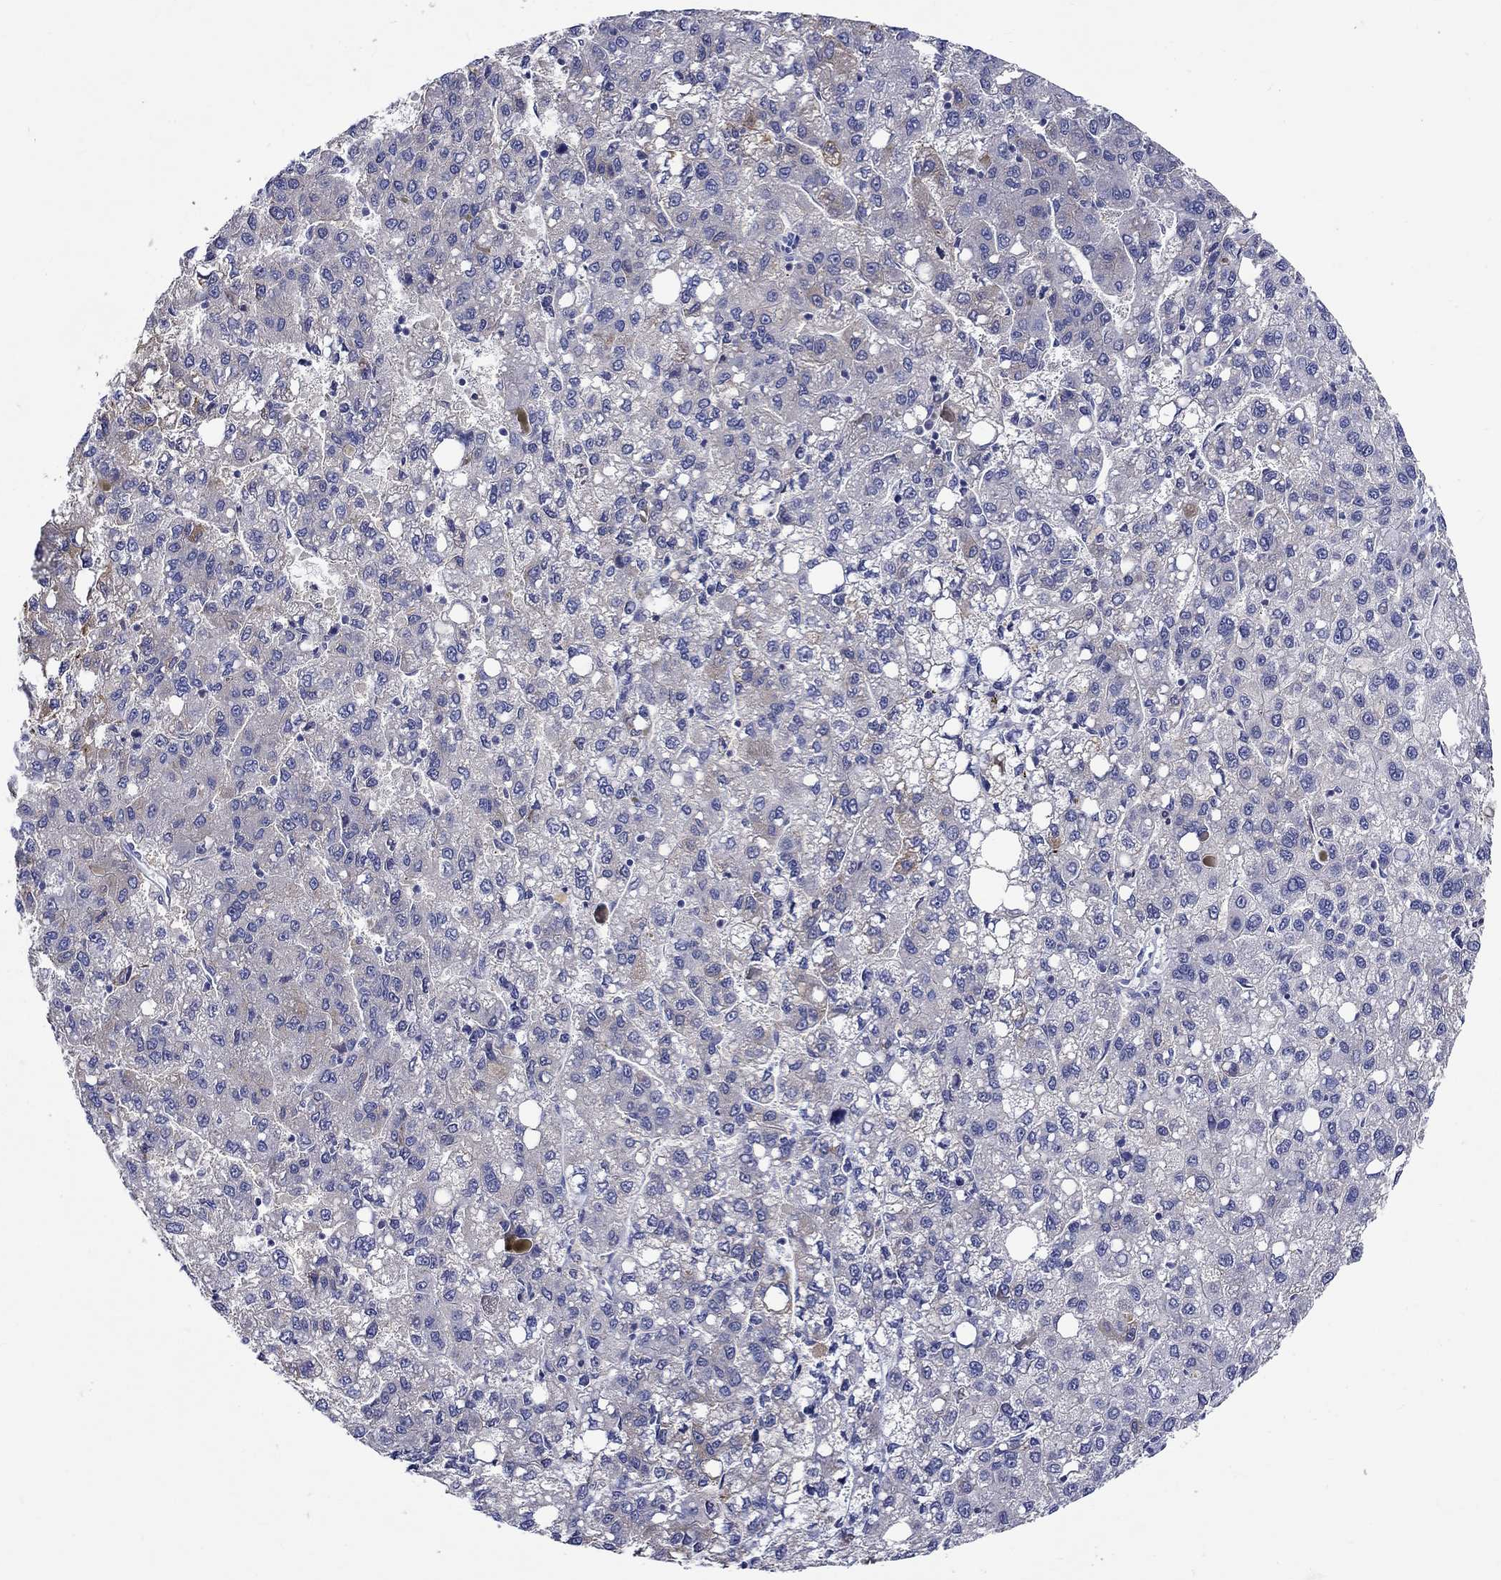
{"staining": {"intensity": "weak", "quantity": "<25%", "location": "cytoplasmic/membranous"}, "tissue": "liver cancer", "cell_type": "Tumor cells", "image_type": "cancer", "snomed": [{"axis": "morphology", "description": "Carcinoma, Hepatocellular, NOS"}, {"axis": "topography", "description": "Liver"}], "caption": "An immunohistochemistry histopathology image of liver cancer is shown. There is no staining in tumor cells of liver cancer.", "gene": "SLC30A3", "patient": {"sex": "female", "age": 82}}